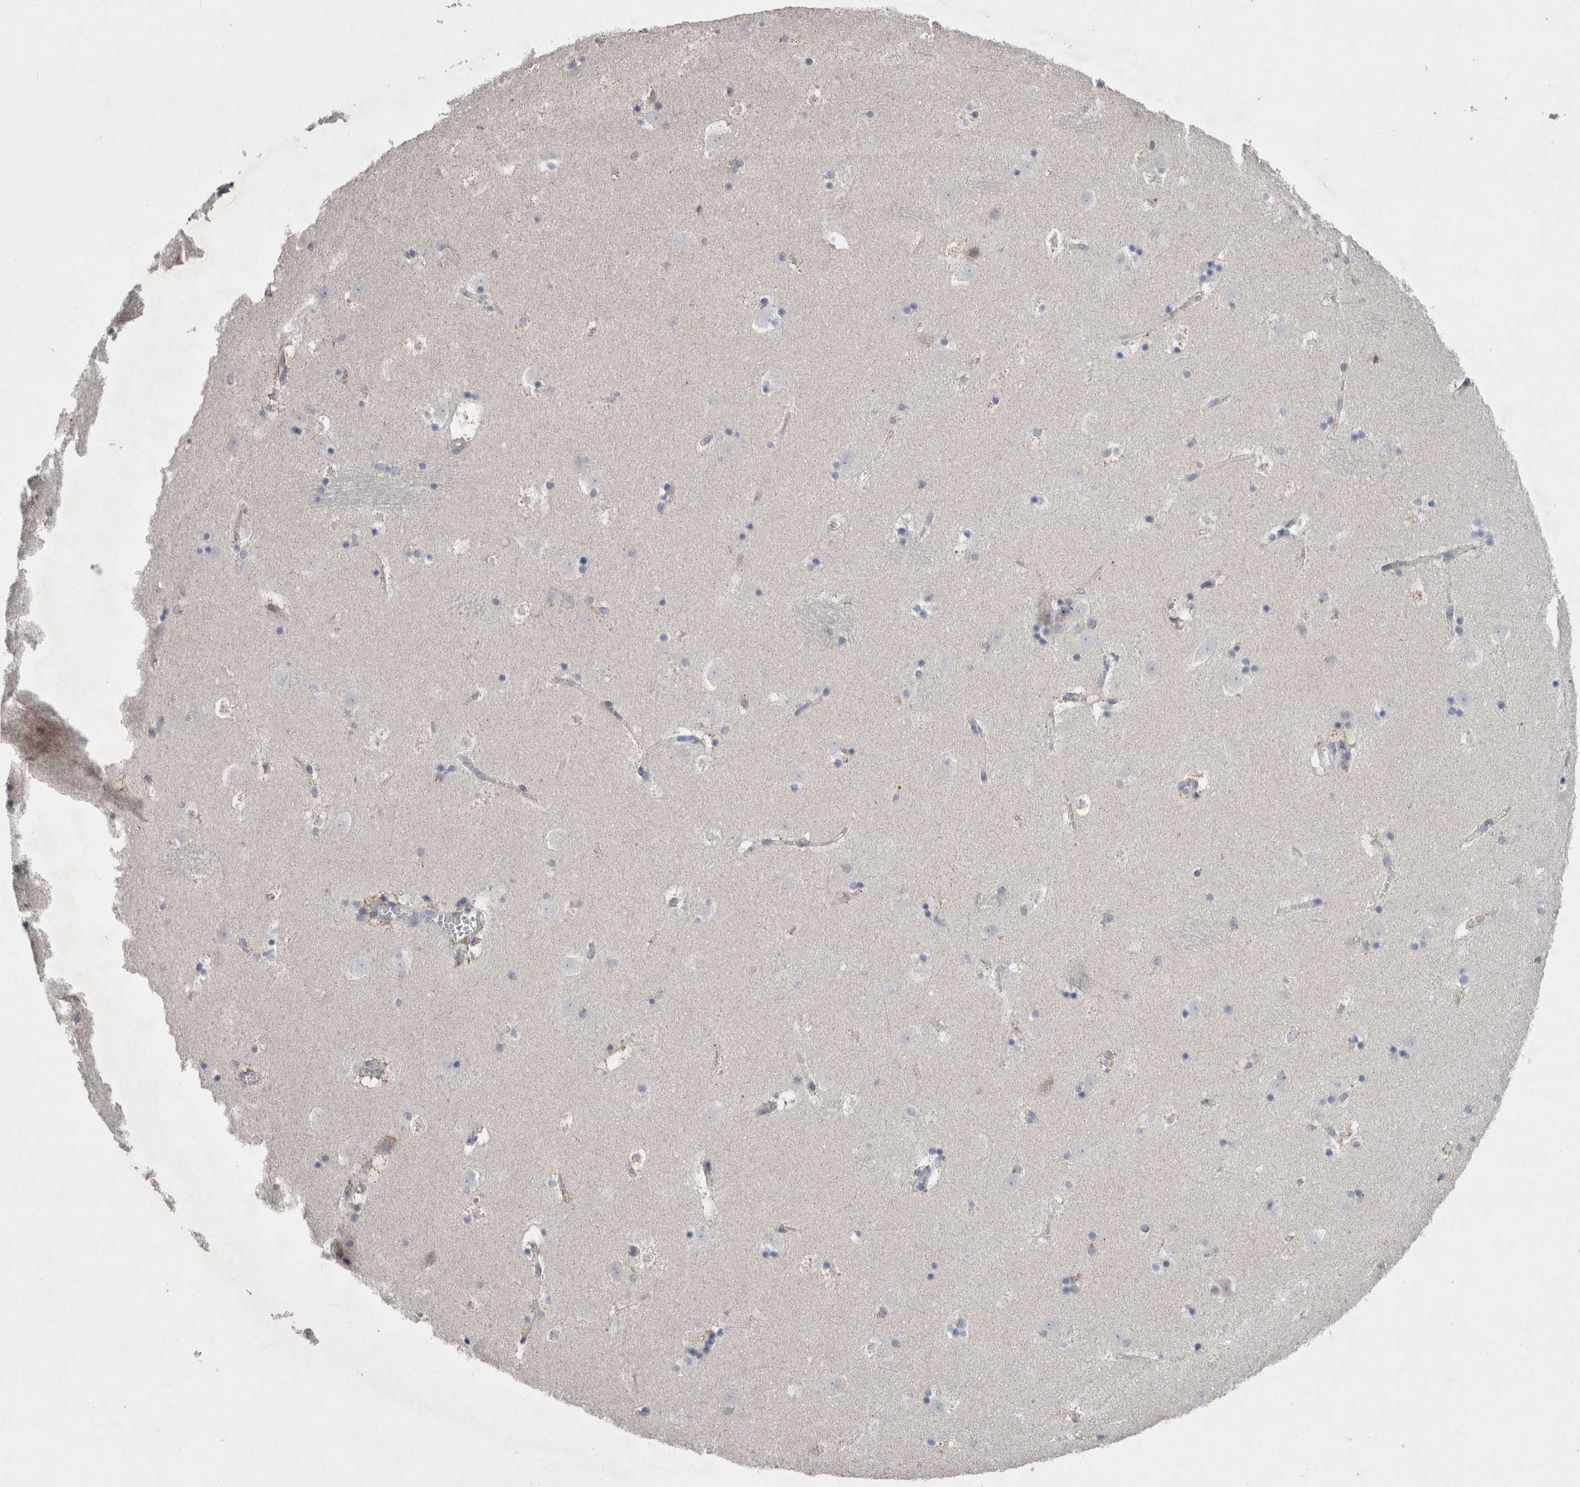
{"staining": {"intensity": "moderate", "quantity": "<25%", "location": "cytoplasmic/membranous"}, "tissue": "caudate", "cell_type": "Glial cells", "image_type": "normal", "snomed": [{"axis": "morphology", "description": "Normal tissue, NOS"}, {"axis": "topography", "description": "Lateral ventricle wall"}], "caption": "Immunohistochemistry (IHC) micrograph of unremarkable human caudate stained for a protein (brown), which reveals low levels of moderate cytoplasmic/membranous staining in approximately <25% of glial cells.", "gene": "AGMAT", "patient": {"sex": "male", "age": 45}}